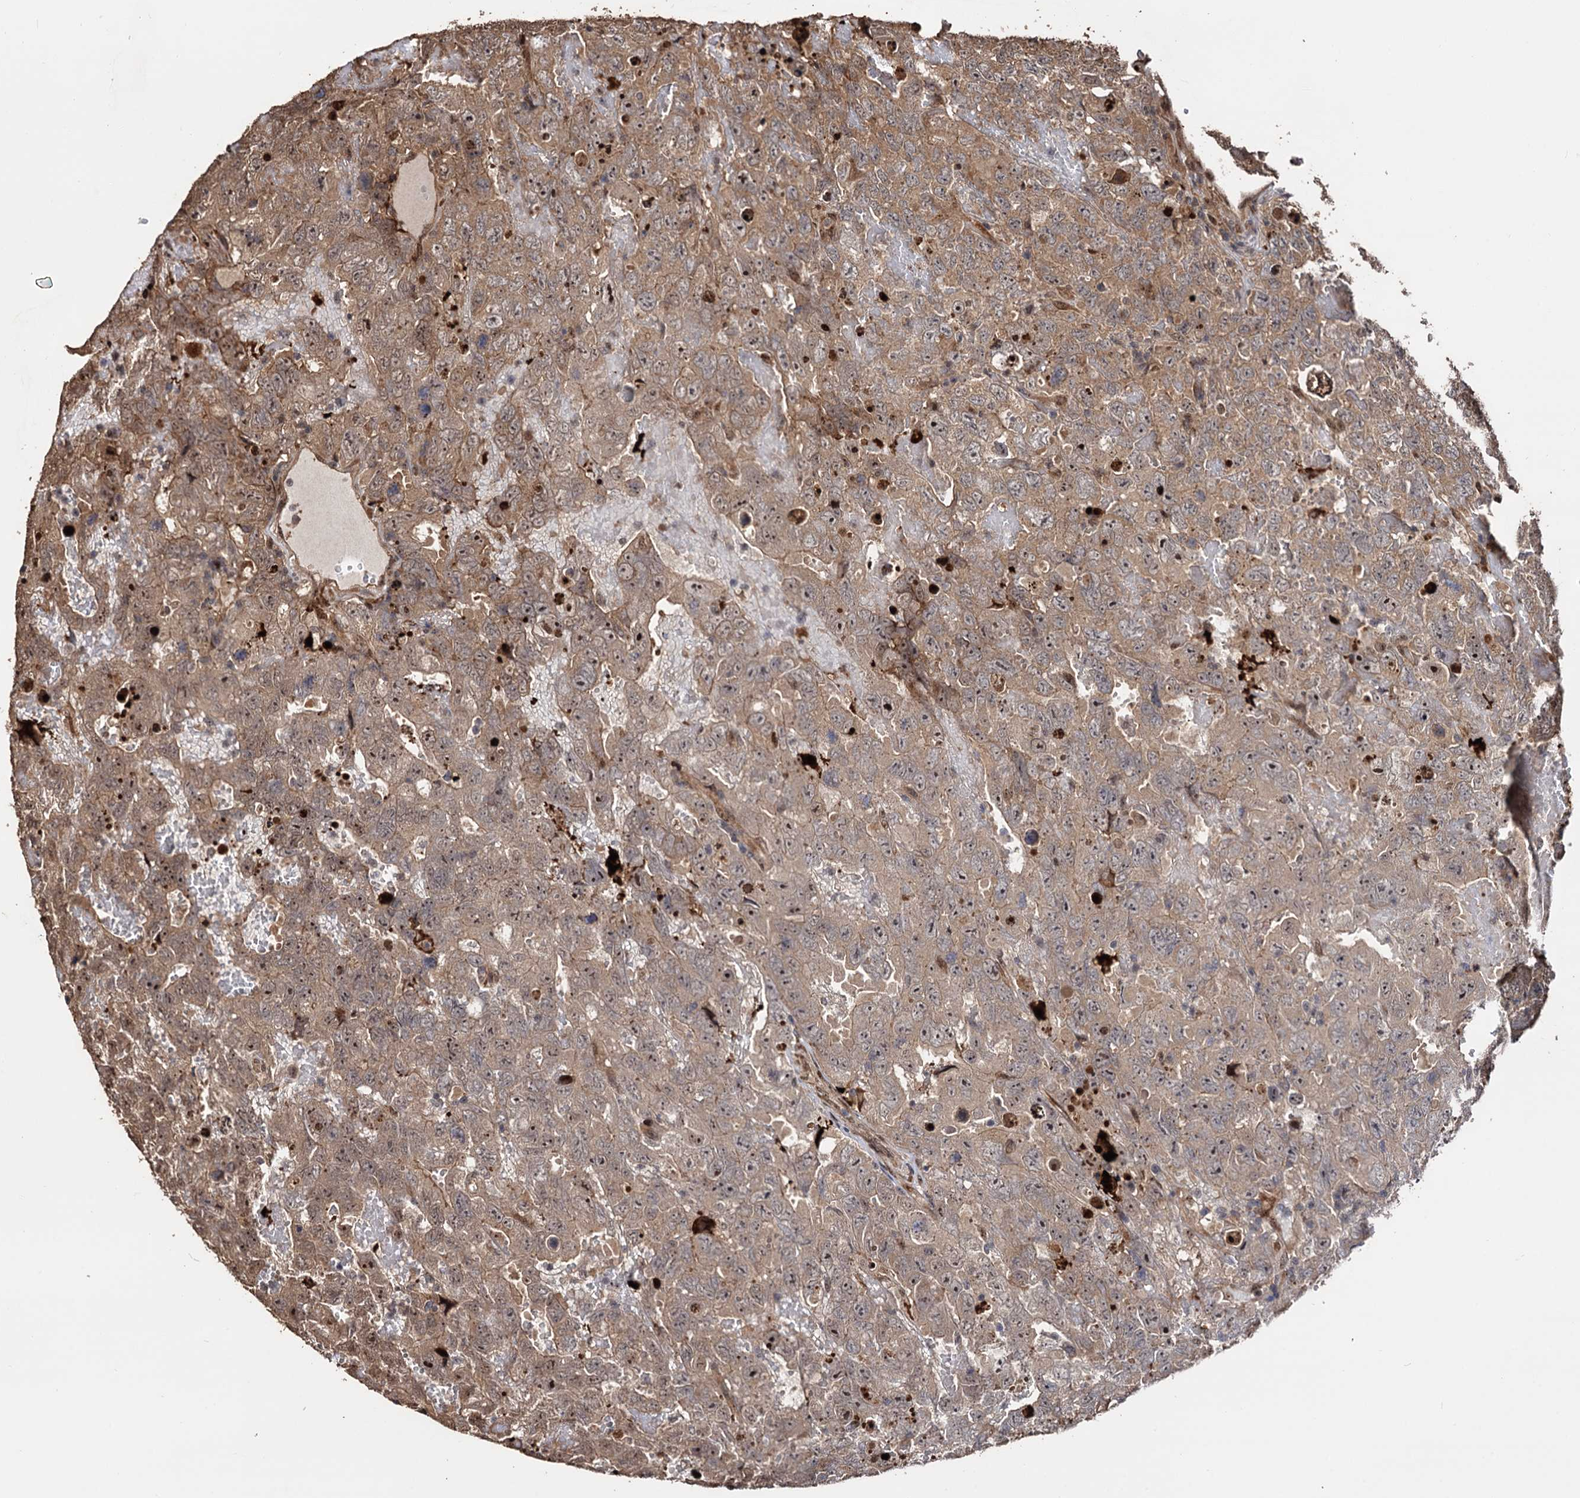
{"staining": {"intensity": "moderate", "quantity": ">75%", "location": "cytoplasmic/membranous,nuclear"}, "tissue": "testis cancer", "cell_type": "Tumor cells", "image_type": "cancer", "snomed": [{"axis": "morphology", "description": "Carcinoma, Embryonal, NOS"}, {"axis": "topography", "description": "Testis"}], "caption": "The image demonstrates immunohistochemical staining of testis cancer (embryonal carcinoma). There is moderate cytoplasmic/membranous and nuclear expression is appreciated in about >75% of tumor cells.", "gene": "PIGB", "patient": {"sex": "male", "age": 45}}